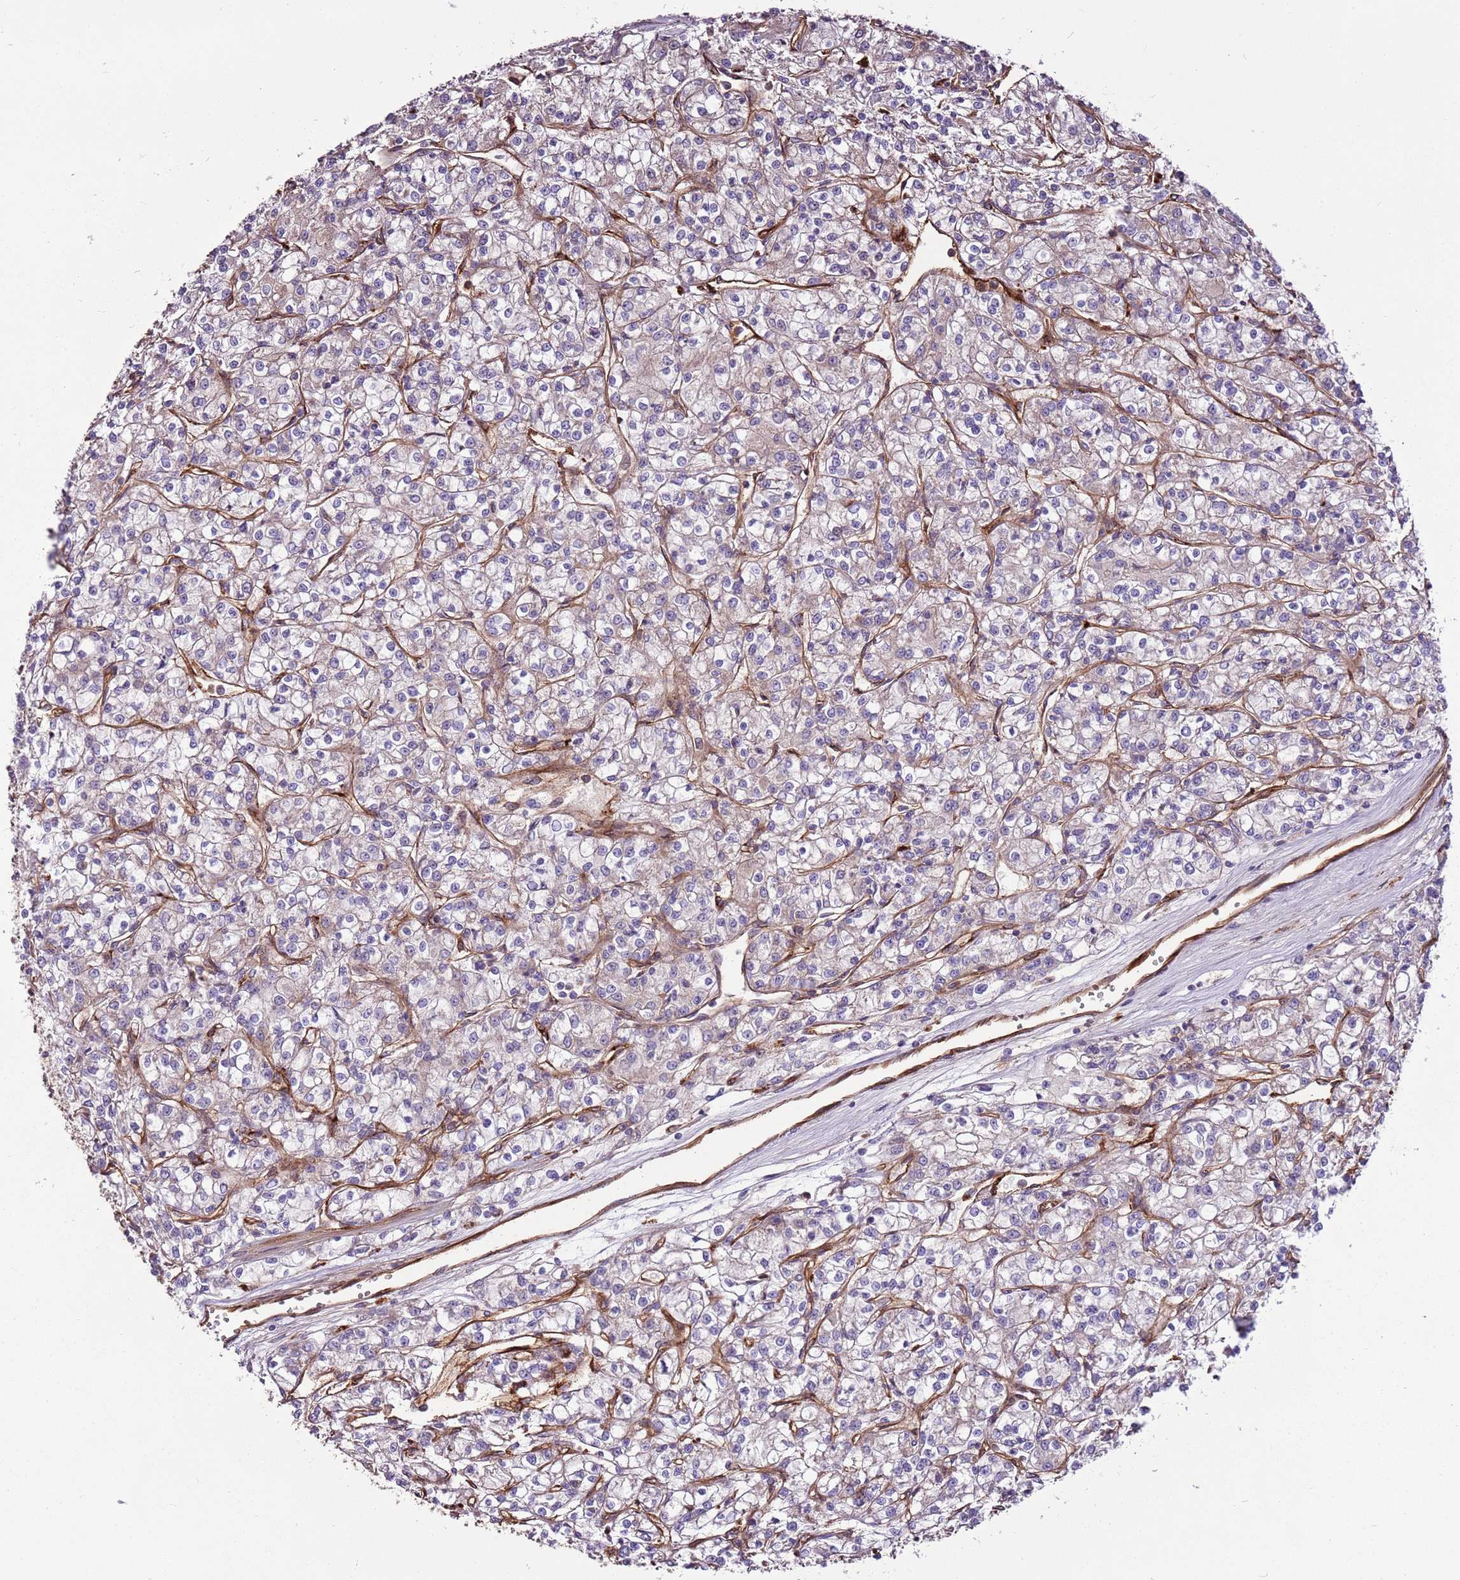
{"staining": {"intensity": "weak", "quantity": "<25%", "location": "cytoplasmic/membranous"}, "tissue": "renal cancer", "cell_type": "Tumor cells", "image_type": "cancer", "snomed": [{"axis": "morphology", "description": "Adenocarcinoma, NOS"}, {"axis": "topography", "description": "Kidney"}], "caption": "The image demonstrates no staining of tumor cells in renal adenocarcinoma. (Immunohistochemistry (ihc), brightfield microscopy, high magnification).", "gene": "ZNF827", "patient": {"sex": "female", "age": 59}}